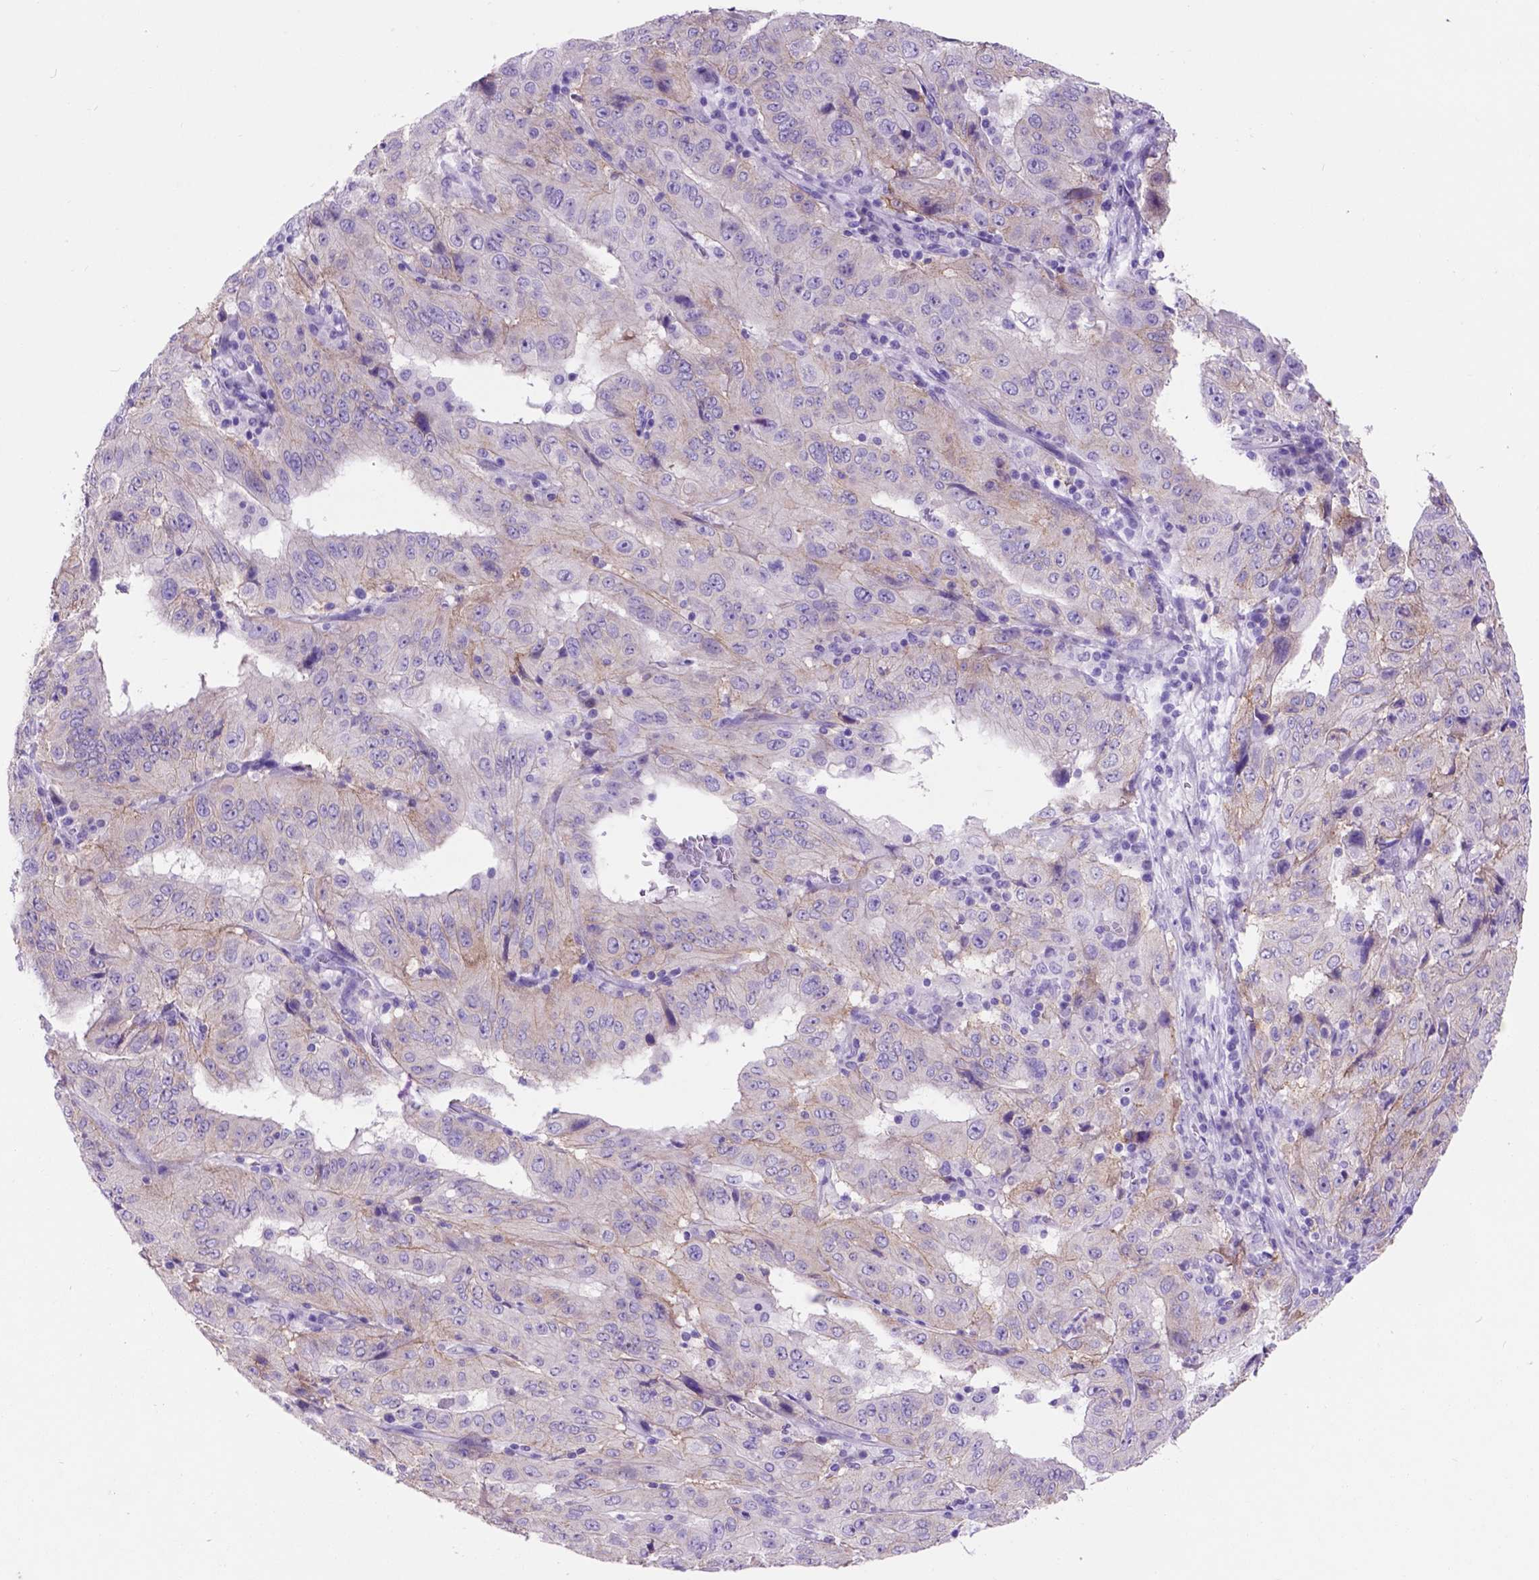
{"staining": {"intensity": "negative", "quantity": "none", "location": "none"}, "tissue": "pancreatic cancer", "cell_type": "Tumor cells", "image_type": "cancer", "snomed": [{"axis": "morphology", "description": "Adenocarcinoma, NOS"}, {"axis": "topography", "description": "Pancreas"}], "caption": "High power microscopy photomicrograph of an immunohistochemistry (IHC) photomicrograph of adenocarcinoma (pancreatic), revealing no significant expression in tumor cells.", "gene": "EGFR", "patient": {"sex": "male", "age": 63}}